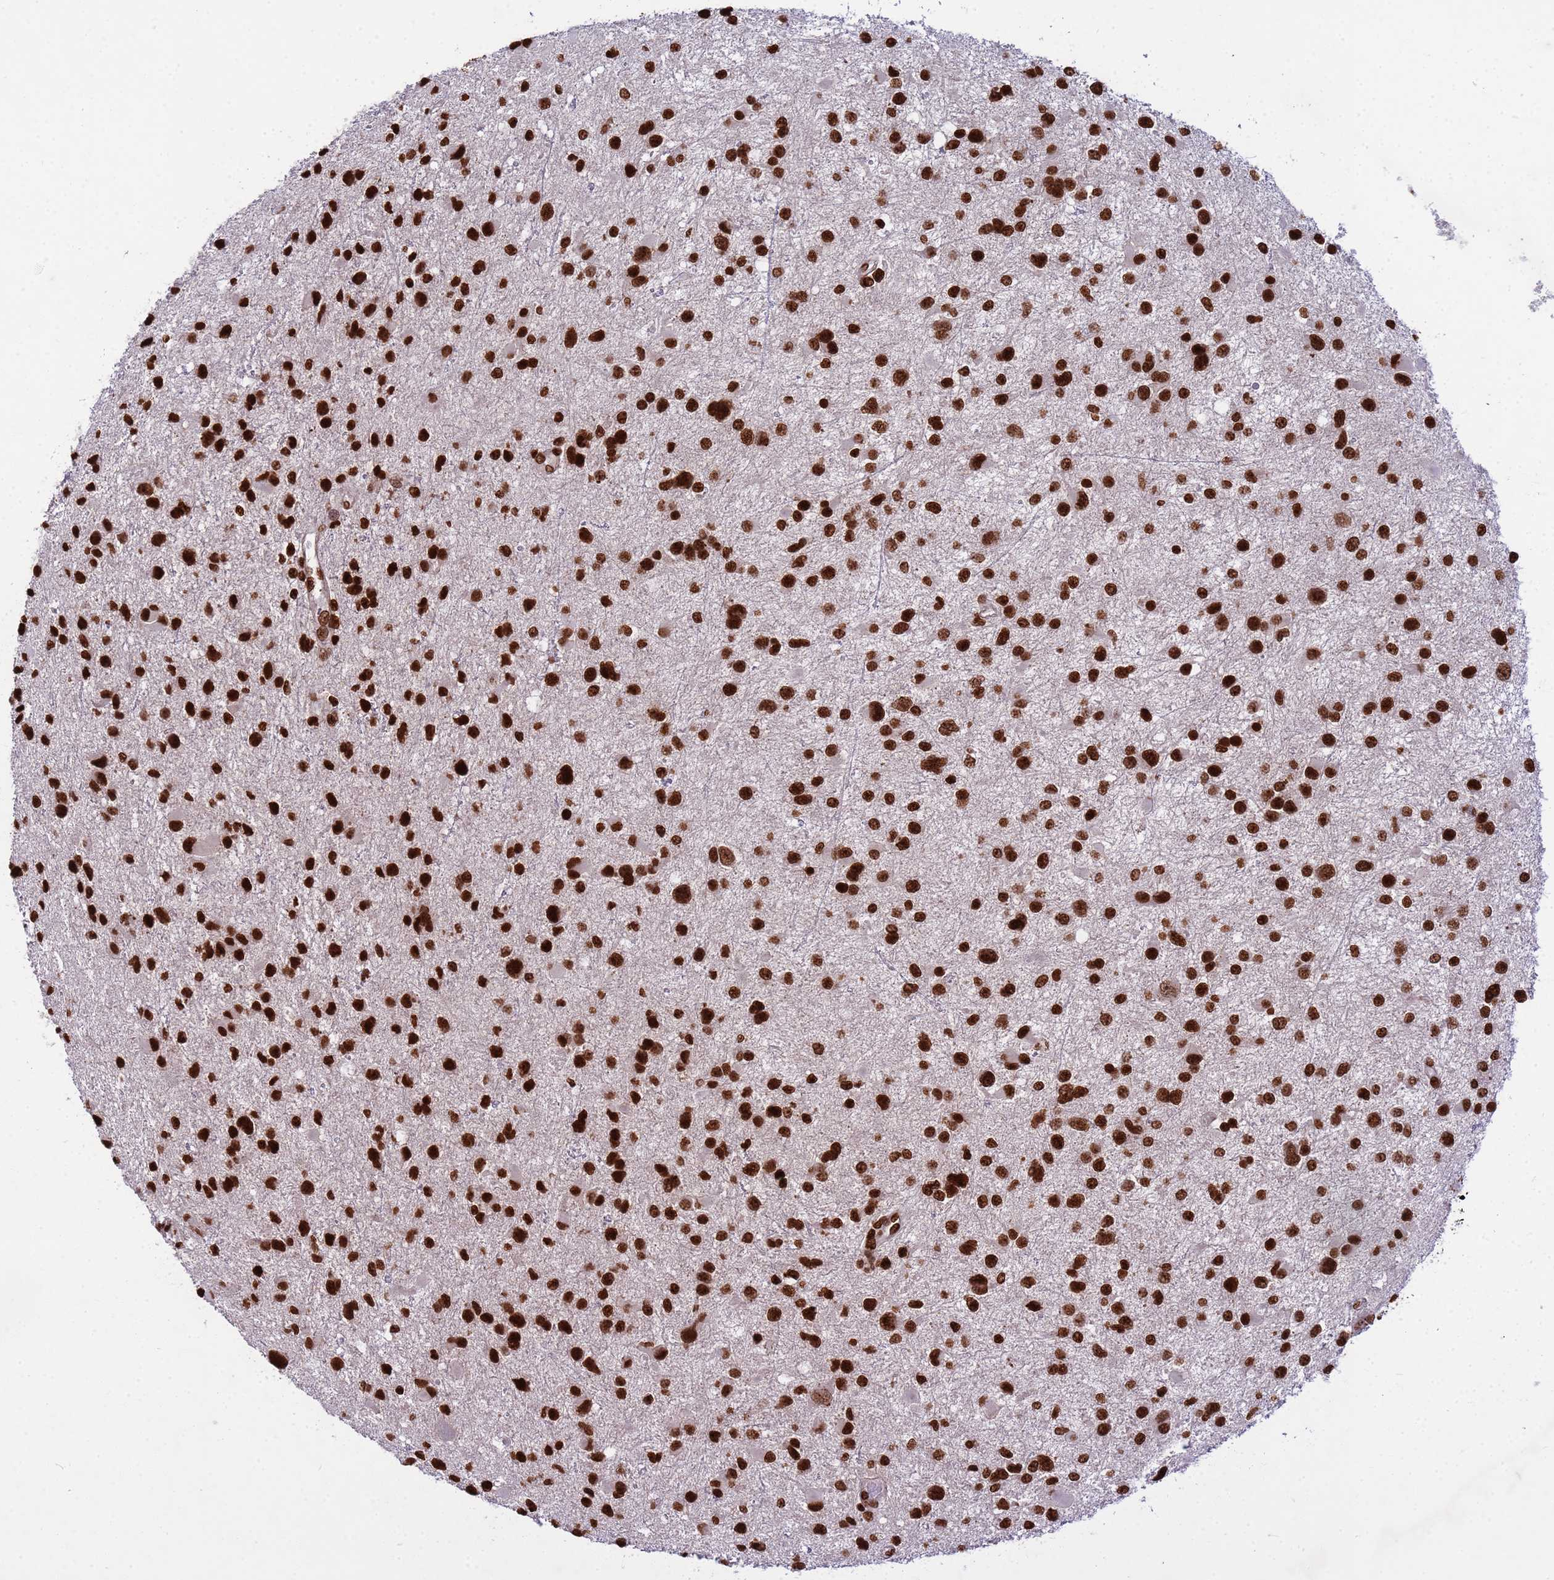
{"staining": {"intensity": "strong", "quantity": ">75%", "location": "nuclear"}, "tissue": "glioma", "cell_type": "Tumor cells", "image_type": "cancer", "snomed": [{"axis": "morphology", "description": "Glioma, malignant, Low grade"}, {"axis": "topography", "description": "Brain"}], "caption": "Glioma tissue exhibits strong nuclear expression in approximately >75% of tumor cells, visualized by immunohistochemistry. Immunohistochemistry stains the protein of interest in brown and the nuclei are stained blue.", "gene": "H3-3B", "patient": {"sex": "female", "age": 32}}